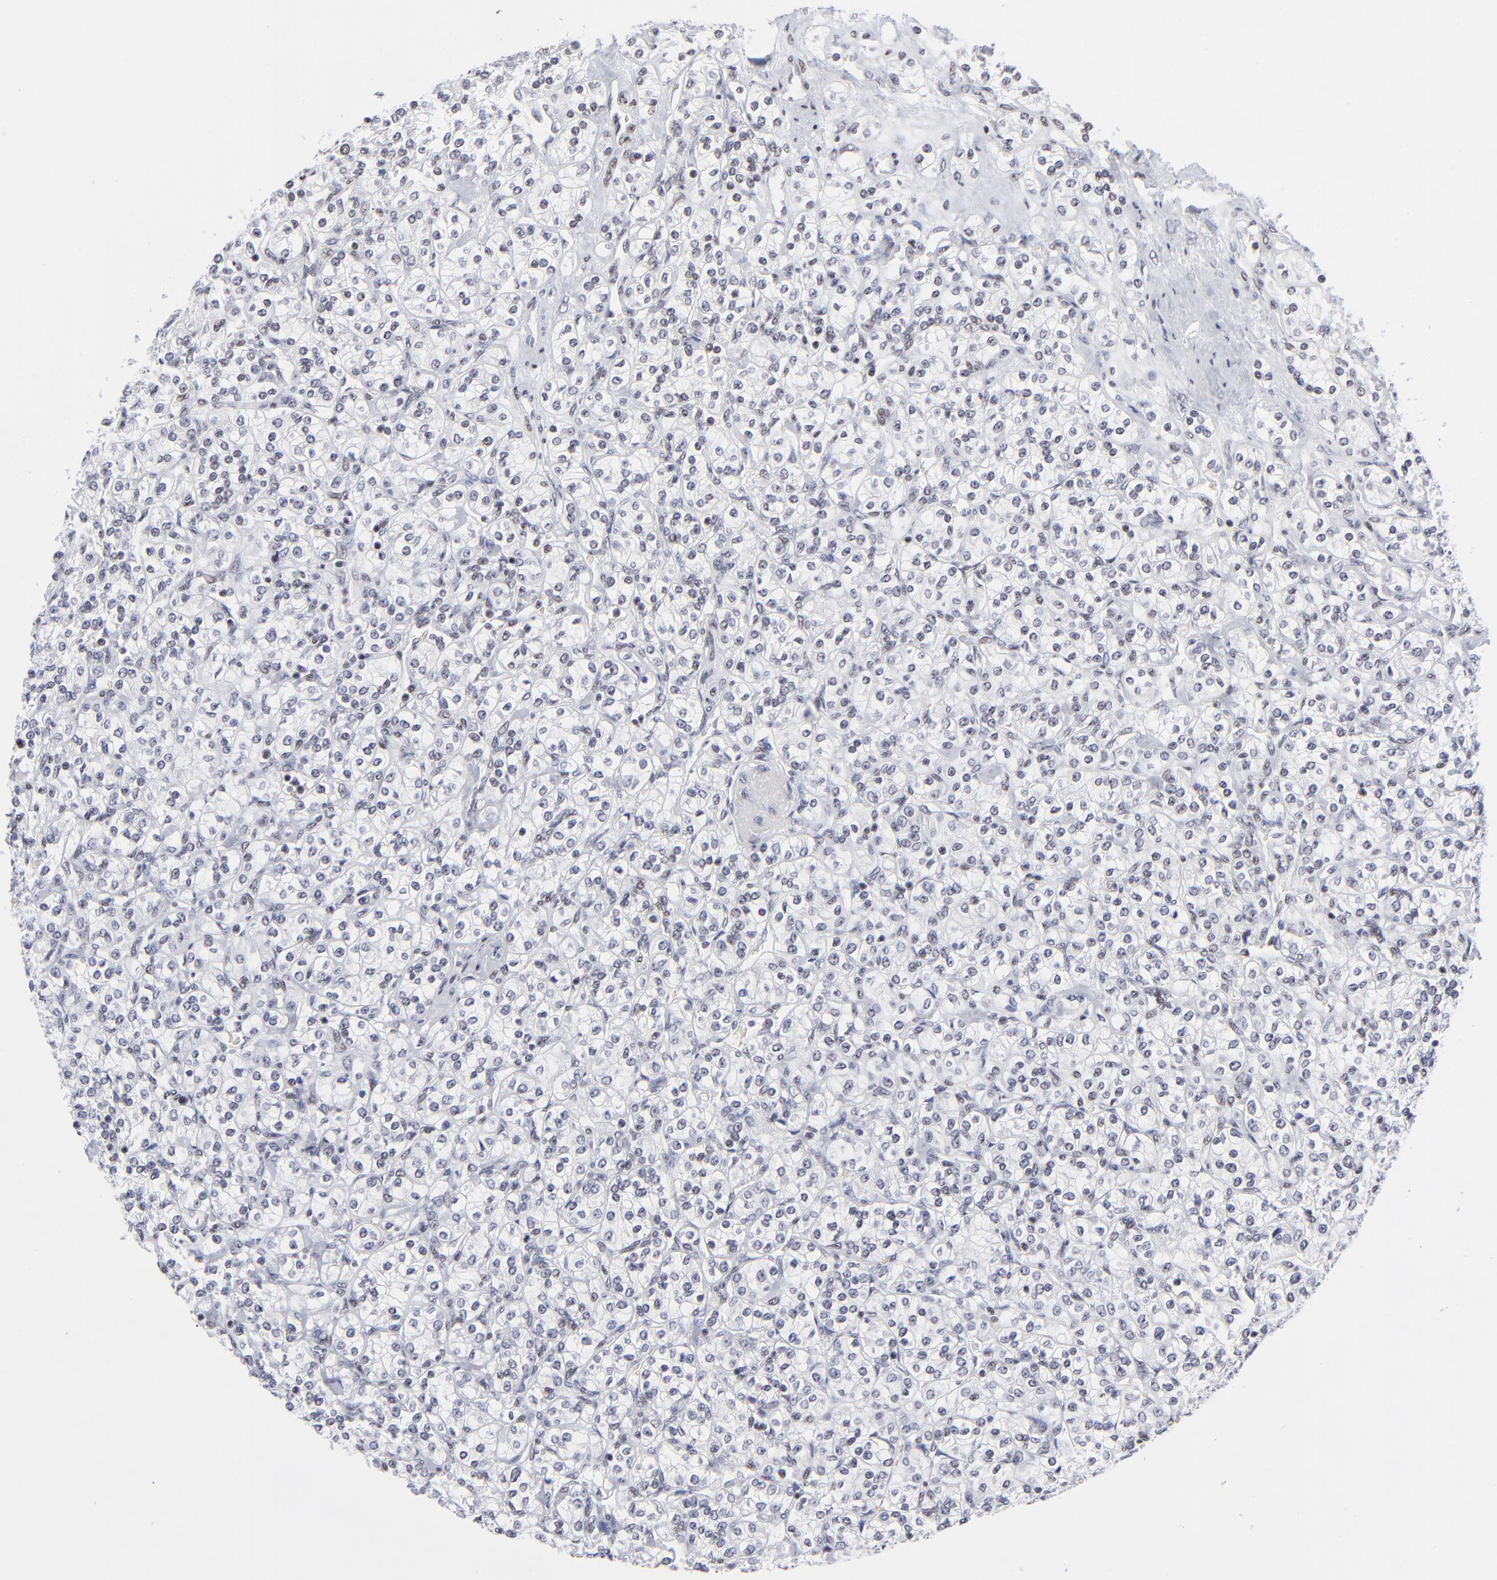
{"staining": {"intensity": "negative", "quantity": "none", "location": "none"}, "tissue": "renal cancer", "cell_type": "Tumor cells", "image_type": "cancer", "snomed": [{"axis": "morphology", "description": "Adenocarcinoma, NOS"}, {"axis": "topography", "description": "Kidney"}], "caption": "IHC micrograph of neoplastic tissue: adenocarcinoma (renal) stained with DAB (3,3'-diaminobenzidine) displays no significant protein expression in tumor cells.", "gene": "SP2", "patient": {"sex": "male", "age": 77}}